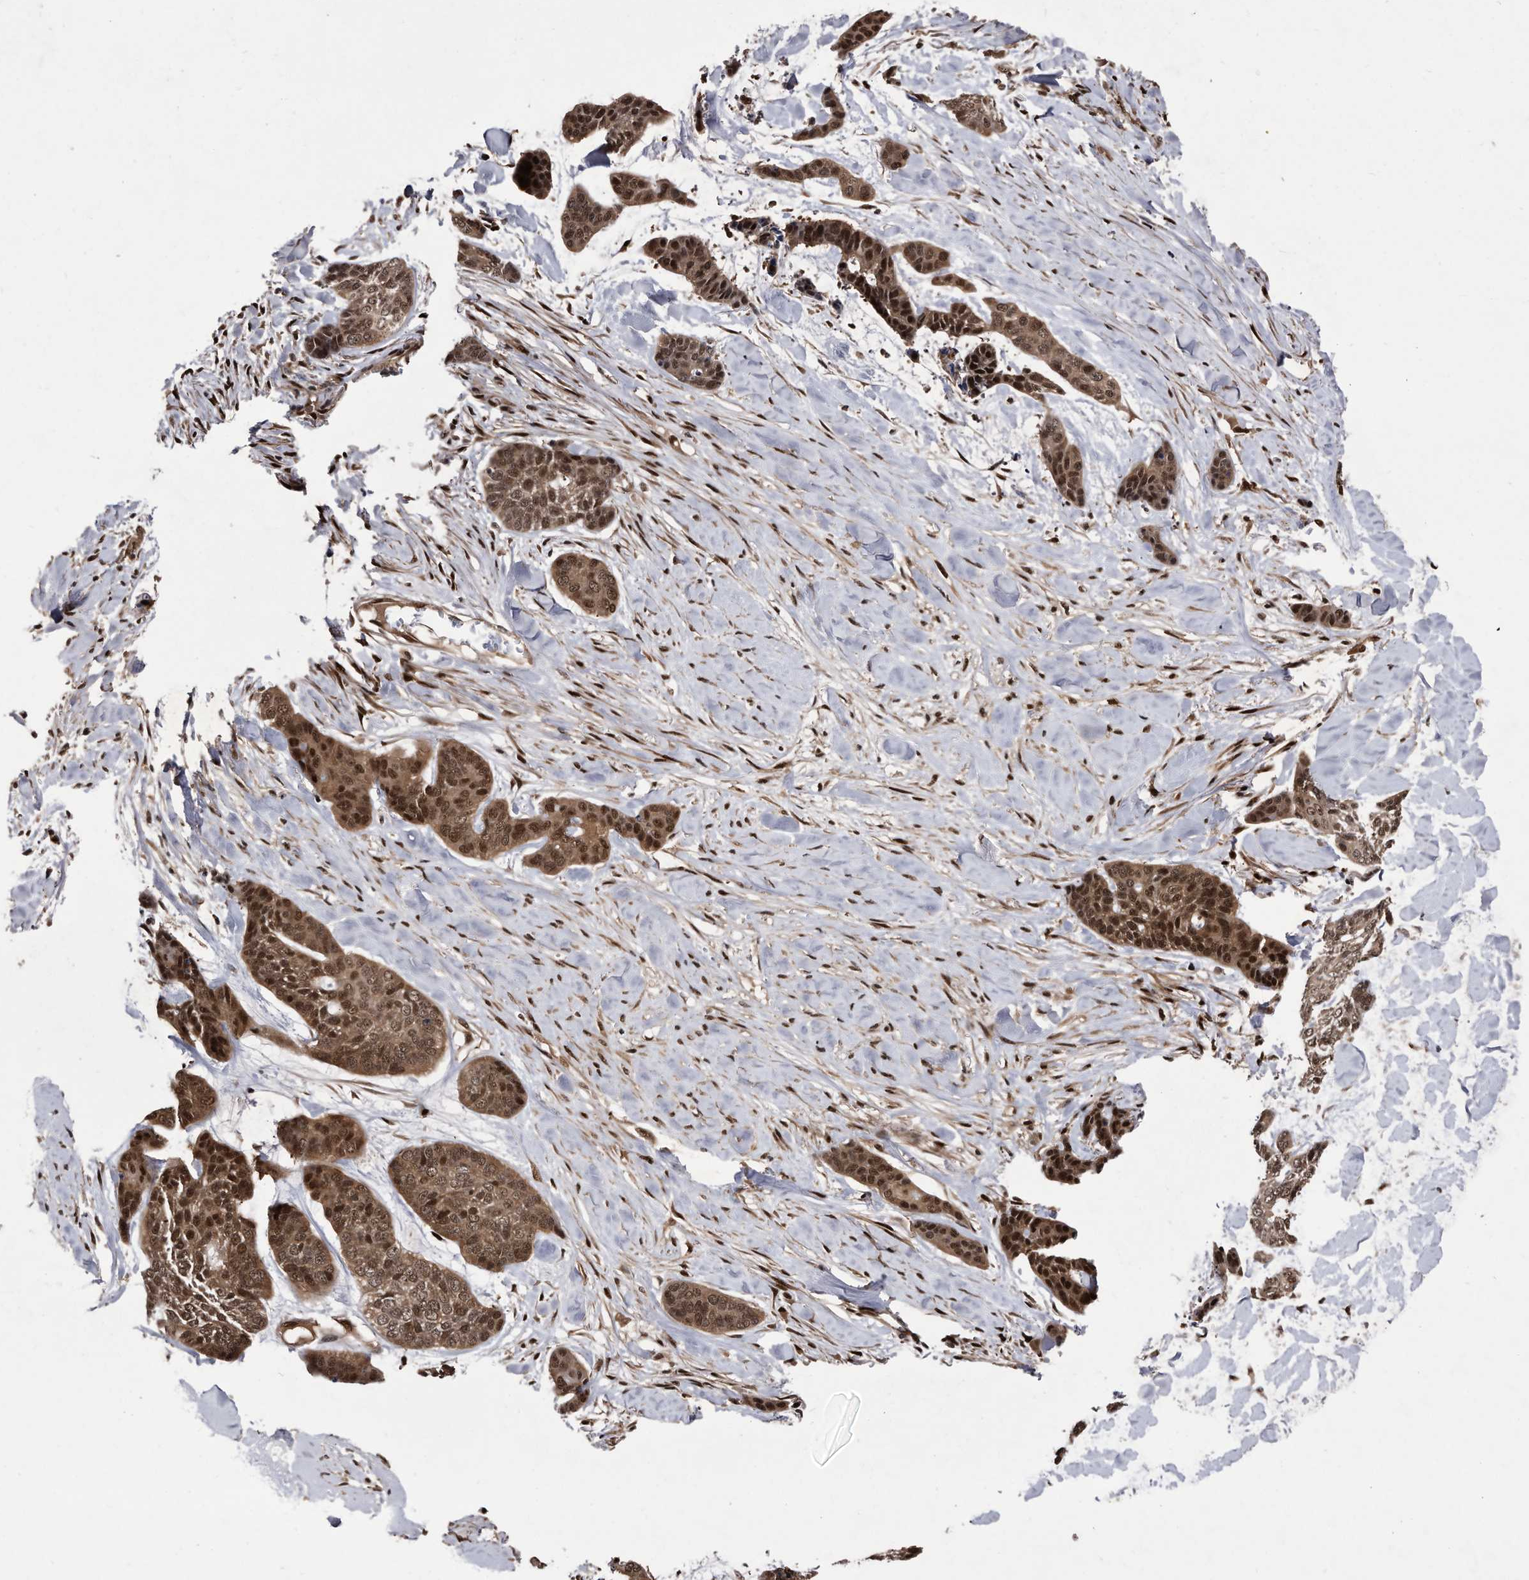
{"staining": {"intensity": "strong", "quantity": ">75%", "location": "cytoplasmic/membranous,nuclear"}, "tissue": "skin cancer", "cell_type": "Tumor cells", "image_type": "cancer", "snomed": [{"axis": "morphology", "description": "Basal cell carcinoma"}, {"axis": "topography", "description": "Skin"}], "caption": "Immunohistochemistry (IHC) of human skin cancer displays high levels of strong cytoplasmic/membranous and nuclear staining in approximately >75% of tumor cells.", "gene": "RAD23B", "patient": {"sex": "female", "age": 64}}